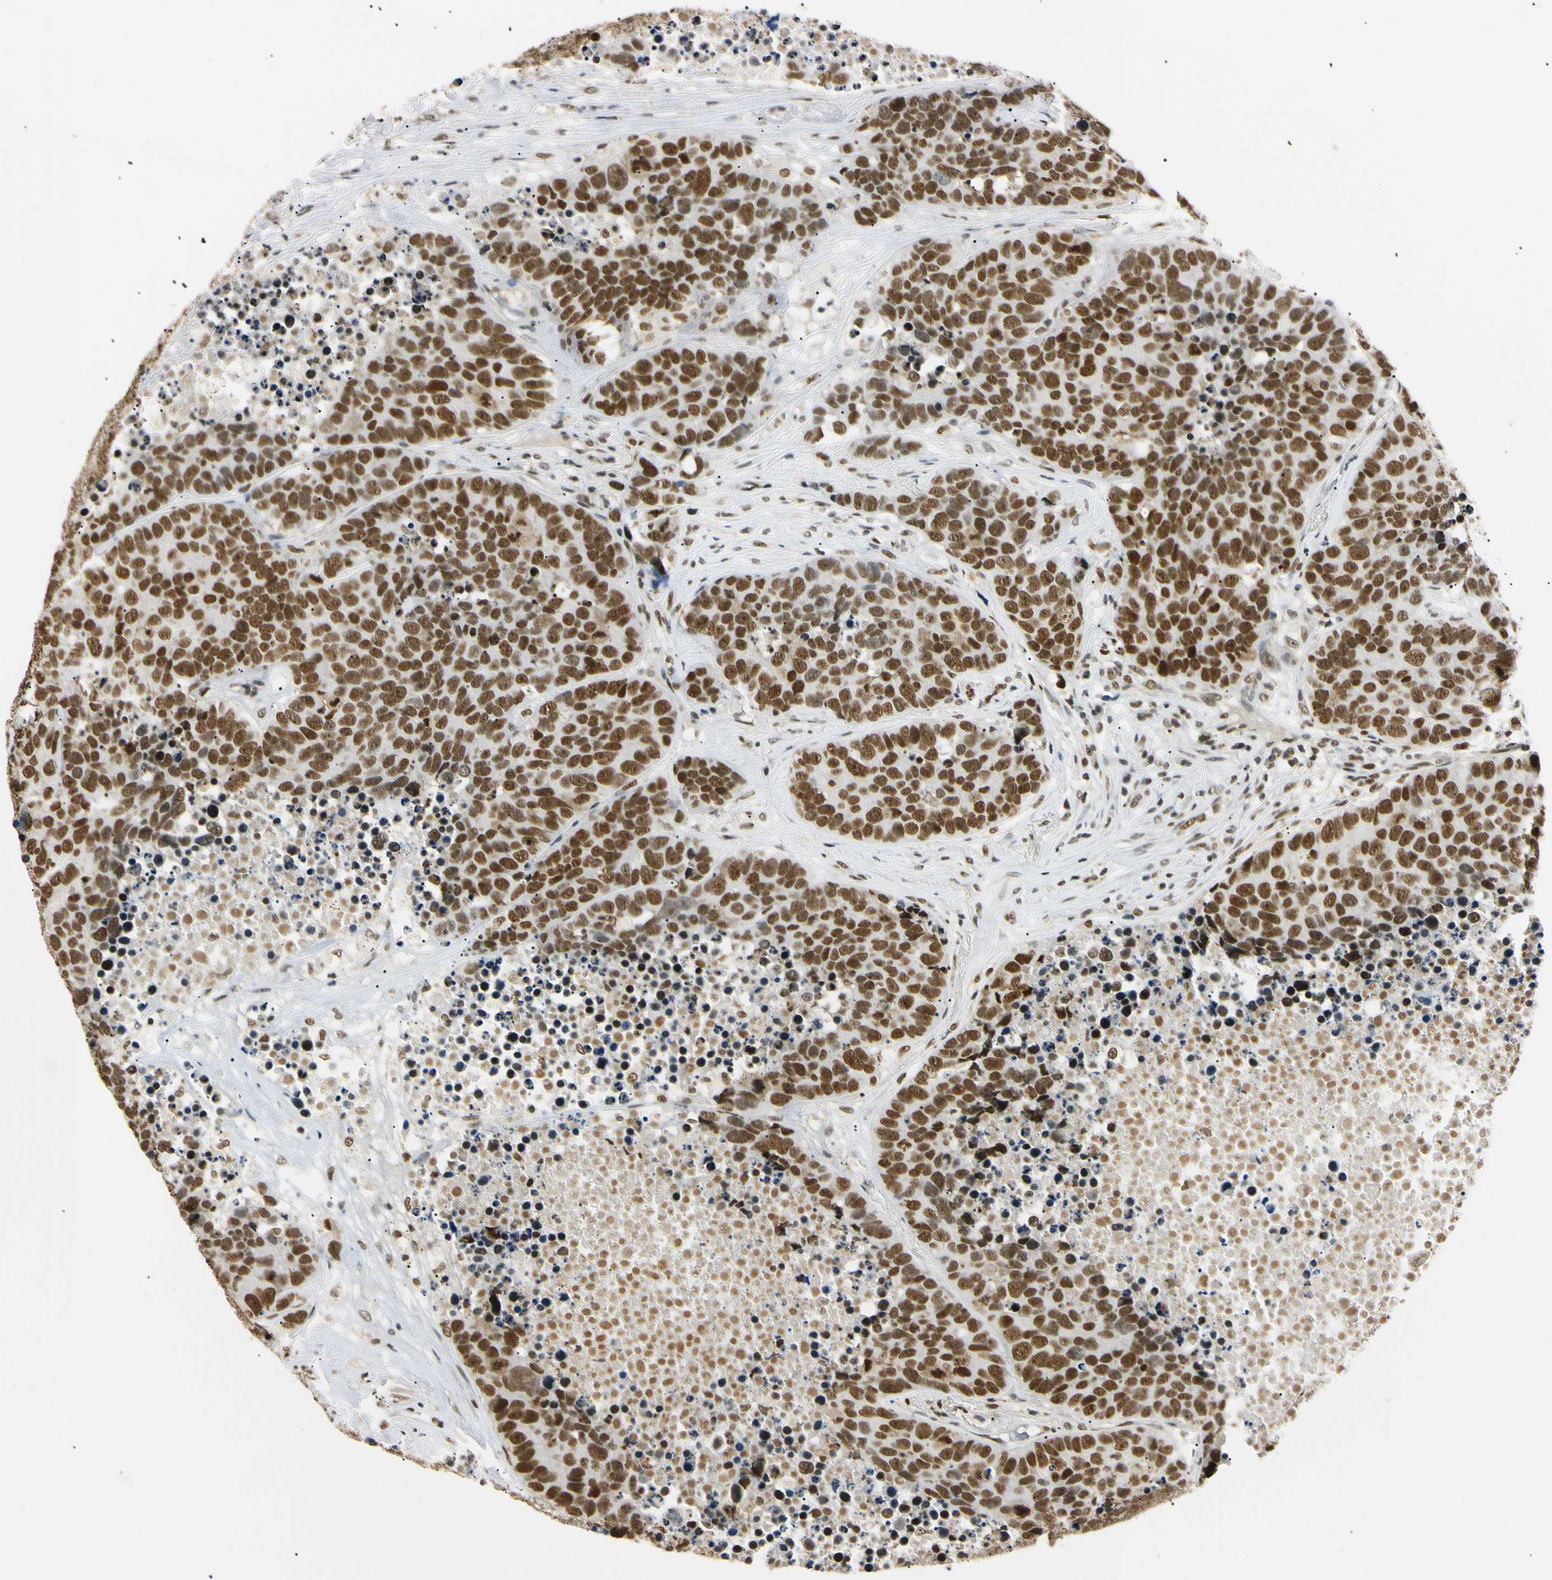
{"staining": {"intensity": "strong", "quantity": ">75%", "location": "nuclear"}, "tissue": "carcinoid", "cell_type": "Tumor cells", "image_type": "cancer", "snomed": [{"axis": "morphology", "description": "Carcinoid, malignant, NOS"}, {"axis": "topography", "description": "Lung"}], "caption": "Tumor cells reveal high levels of strong nuclear positivity in about >75% of cells in human malignant carcinoid. (DAB (3,3'-diaminobenzidine) = brown stain, brightfield microscopy at high magnification).", "gene": "SMARCA5", "patient": {"sex": "male", "age": 60}}